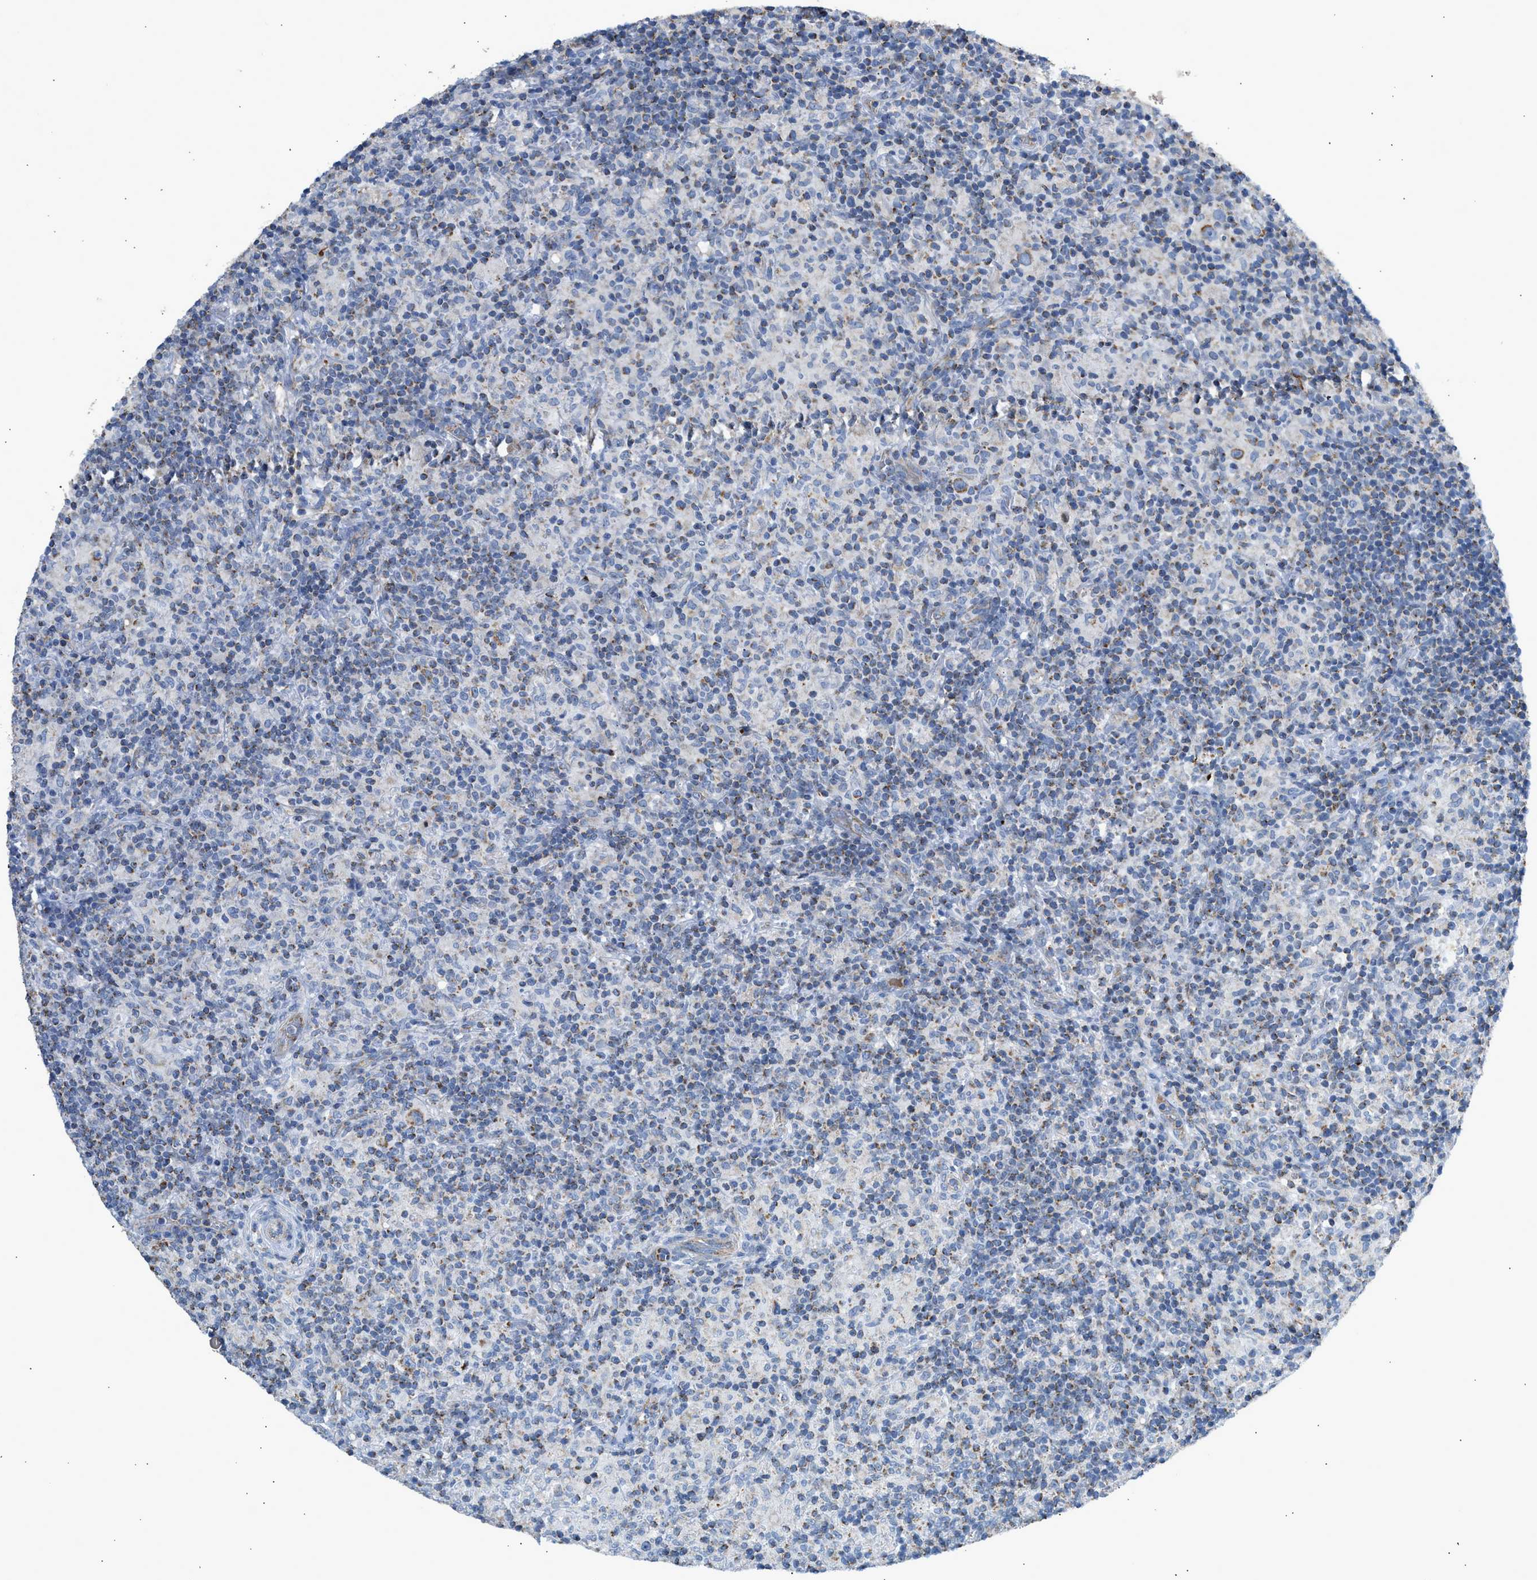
{"staining": {"intensity": "negative", "quantity": "none", "location": "none"}, "tissue": "lymphoma", "cell_type": "Tumor cells", "image_type": "cancer", "snomed": [{"axis": "morphology", "description": "Hodgkin's disease, NOS"}, {"axis": "topography", "description": "Lymph node"}], "caption": "Tumor cells are negative for protein expression in human lymphoma.", "gene": "GOT2", "patient": {"sex": "male", "age": 70}}